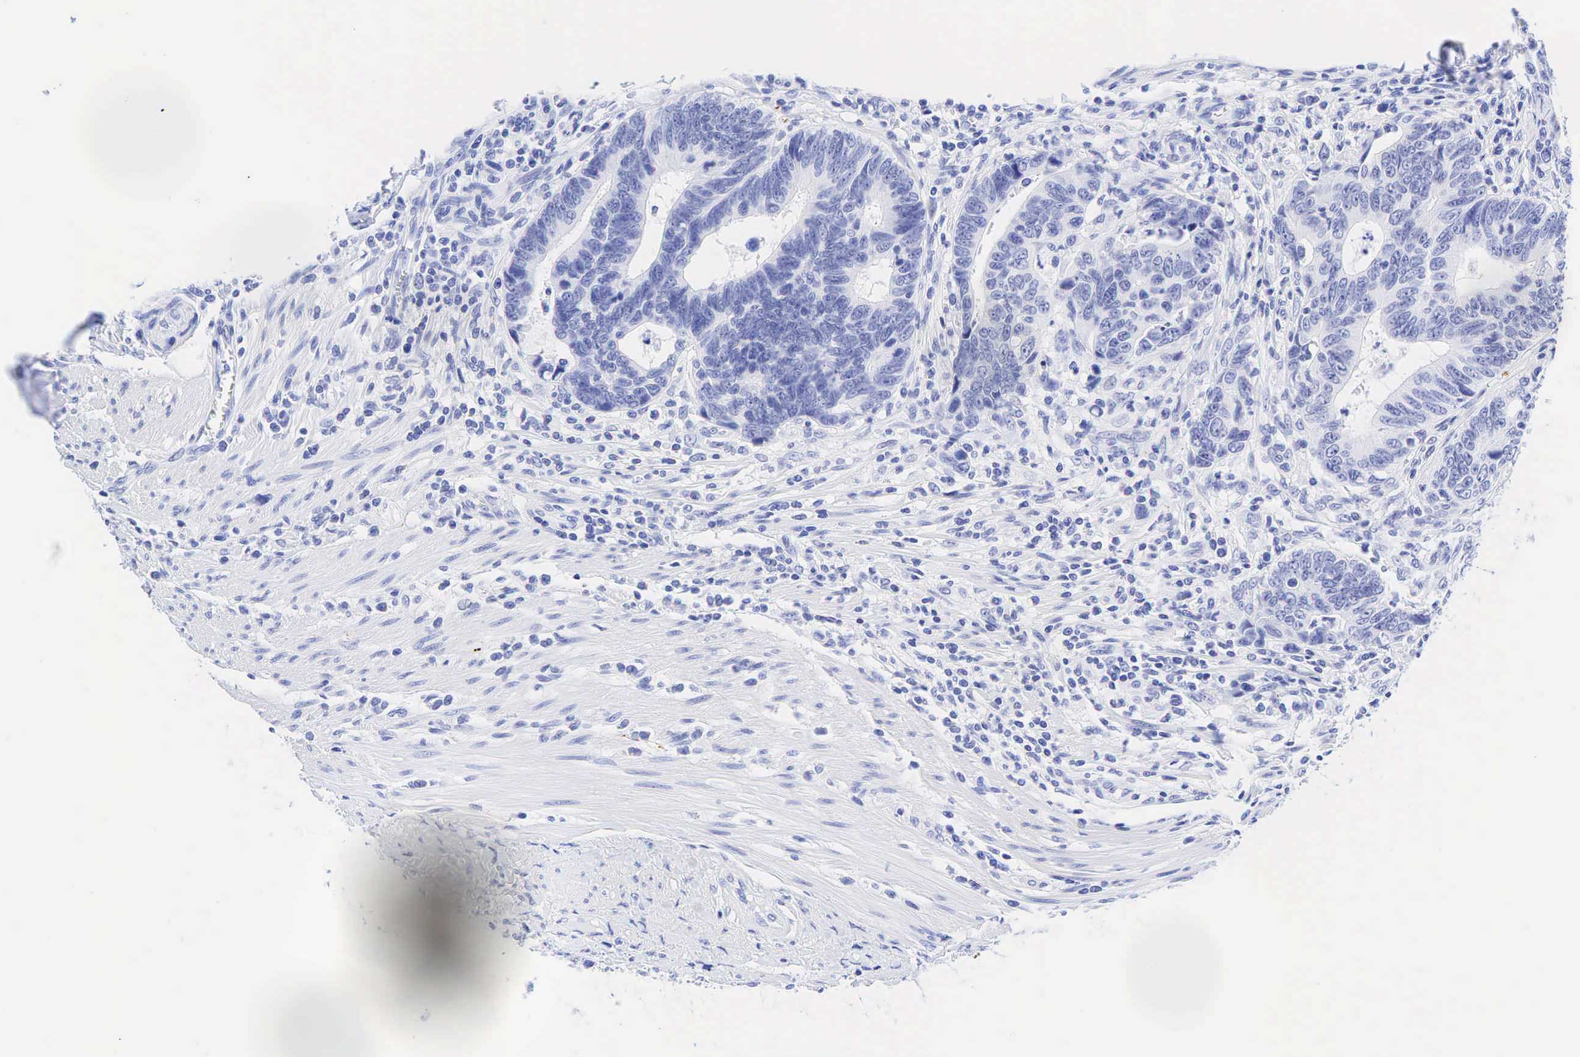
{"staining": {"intensity": "negative", "quantity": "none", "location": "none"}, "tissue": "colorectal cancer", "cell_type": "Tumor cells", "image_type": "cancer", "snomed": [{"axis": "morphology", "description": "Adenocarcinoma, NOS"}, {"axis": "topography", "description": "Colon"}], "caption": "The immunohistochemistry (IHC) image has no significant positivity in tumor cells of adenocarcinoma (colorectal) tissue.", "gene": "CHGA", "patient": {"sex": "female", "age": 78}}